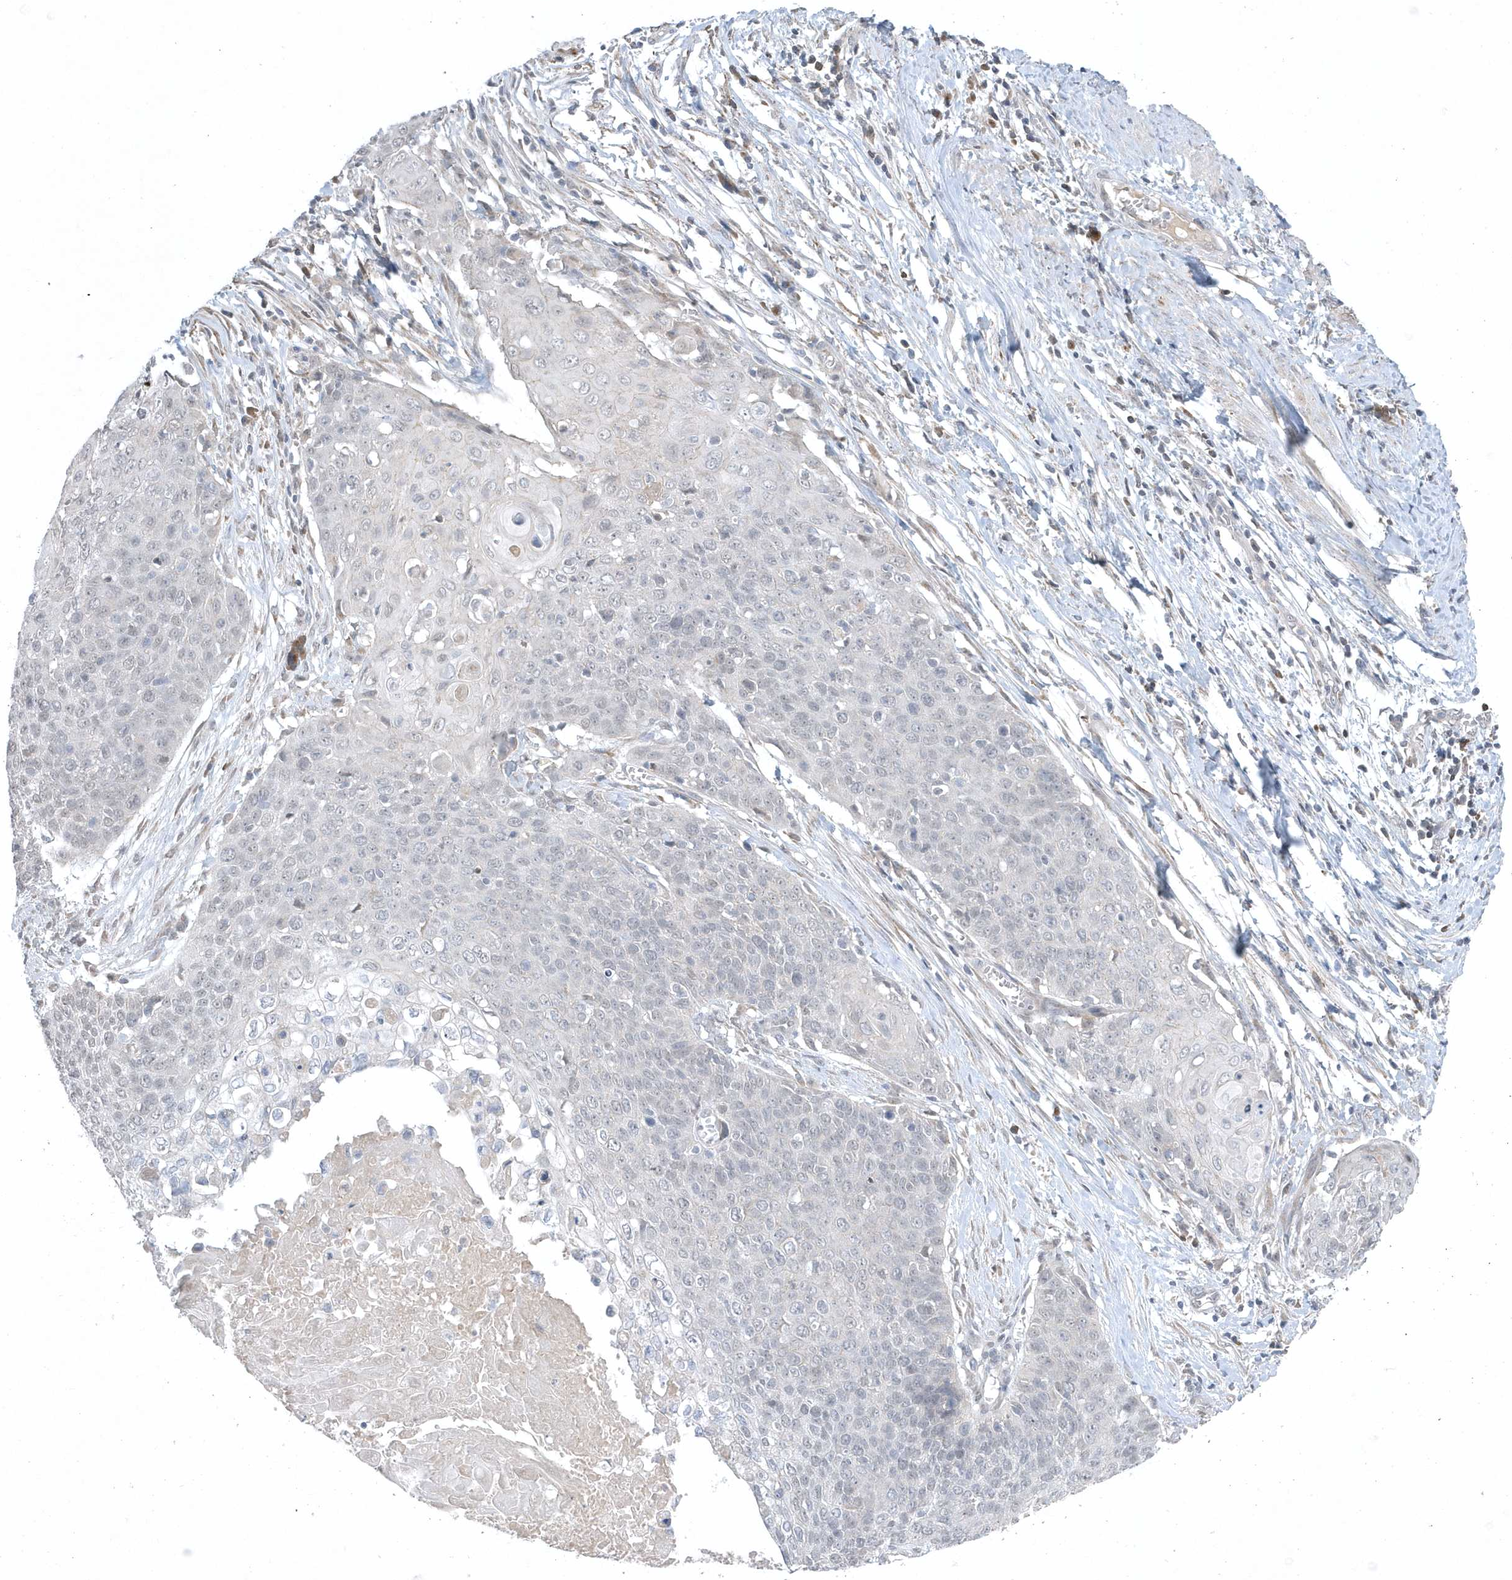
{"staining": {"intensity": "negative", "quantity": "none", "location": "none"}, "tissue": "cervical cancer", "cell_type": "Tumor cells", "image_type": "cancer", "snomed": [{"axis": "morphology", "description": "Squamous cell carcinoma, NOS"}, {"axis": "topography", "description": "Cervix"}], "caption": "Squamous cell carcinoma (cervical) stained for a protein using immunohistochemistry (IHC) displays no positivity tumor cells.", "gene": "ZC3H12D", "patient": {"sex": "female", "age": 39}}